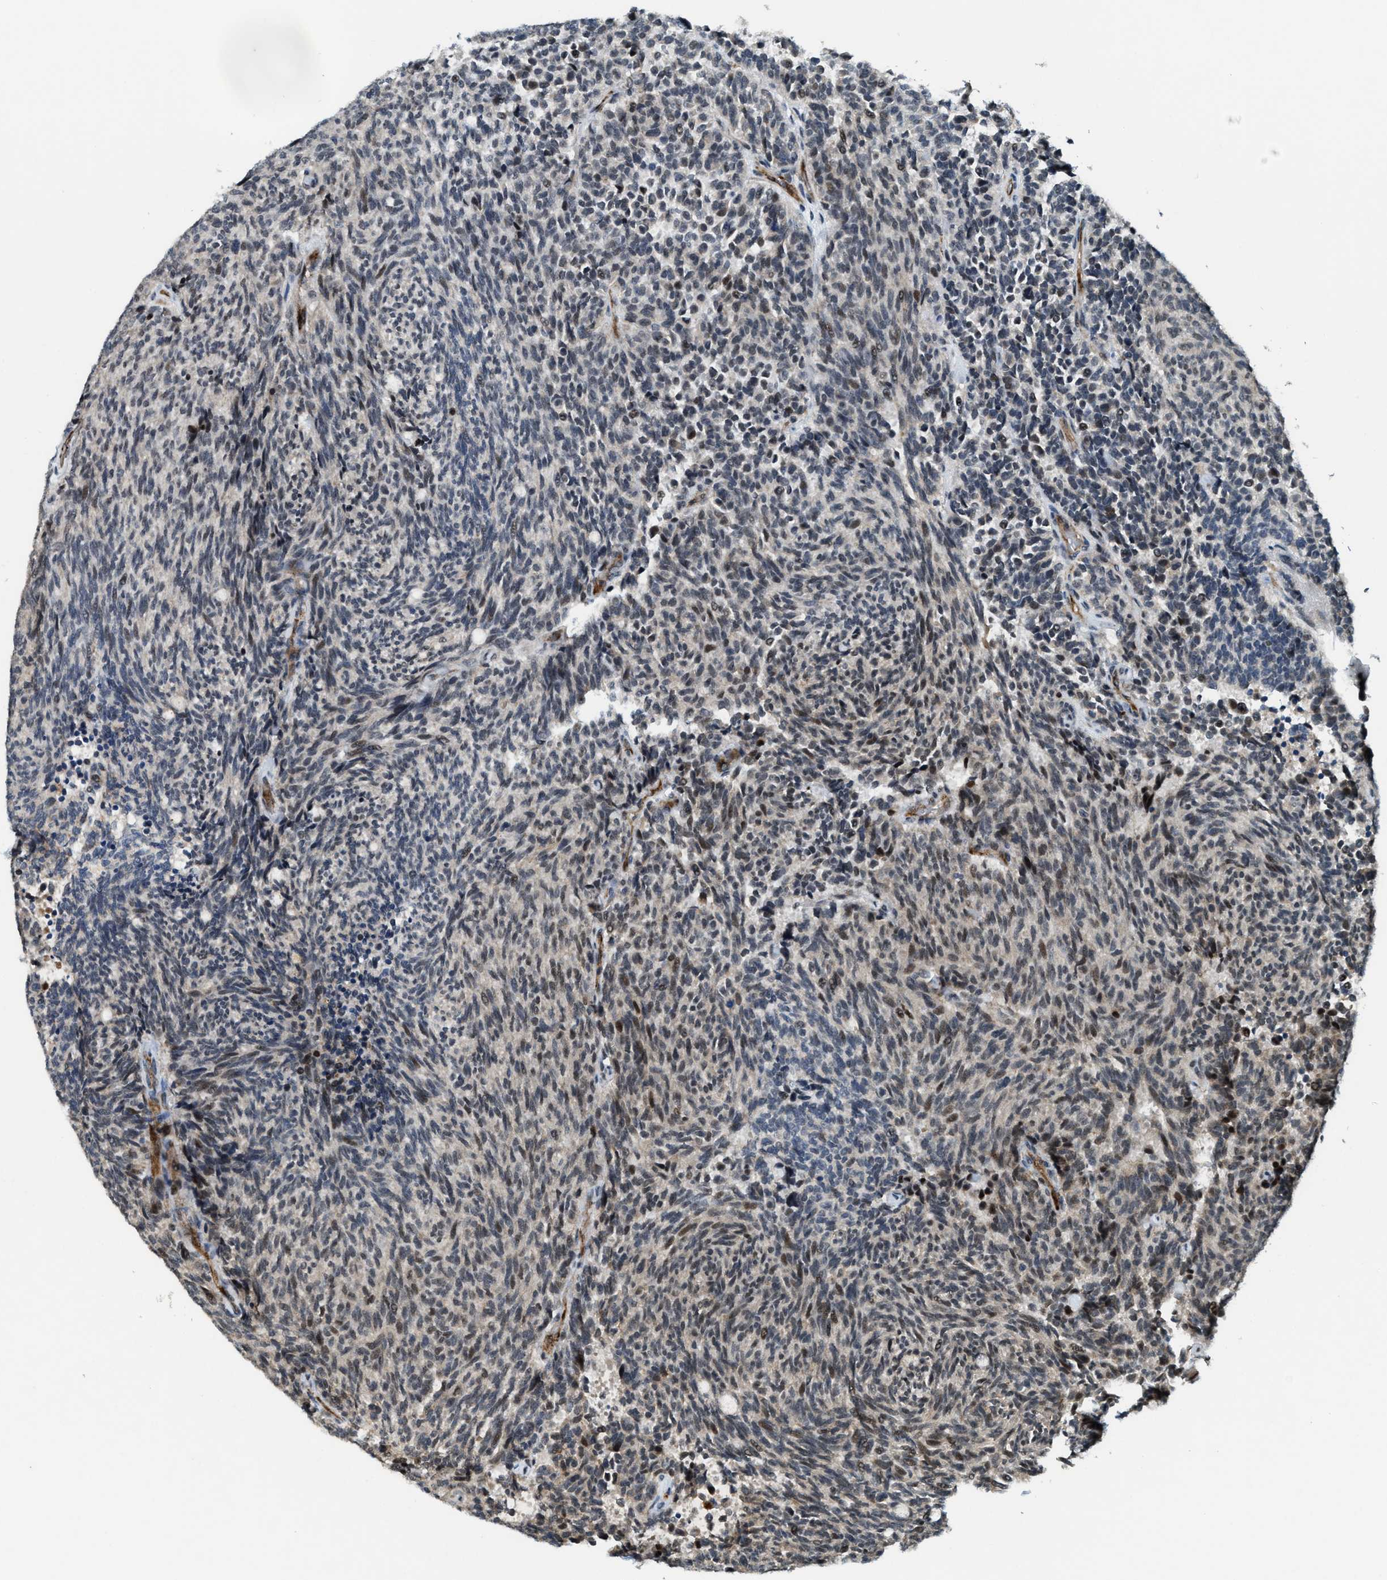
{"staining": {"intensity": "moderate", "quantity": "<25%", "location": "nuclear"}, "tissue": "carcinoid", "cell_type": "Tumor cells", "image_type": "cancer", "snomed": [{"axis": "morphology", "description": "Carcinoid, malignant, NOS"}, {"axis": "topography", "description": "Pancreas"}], "caption": "DAB (3,3'-diaminobenzidine) immunohistochemical staining of human malignant carcinoid displays moderate nuclear protein positivity in approximately <25% of tumor cells.", "gene": "DPF2", "patient": {"sex": "female", "age": 54}}